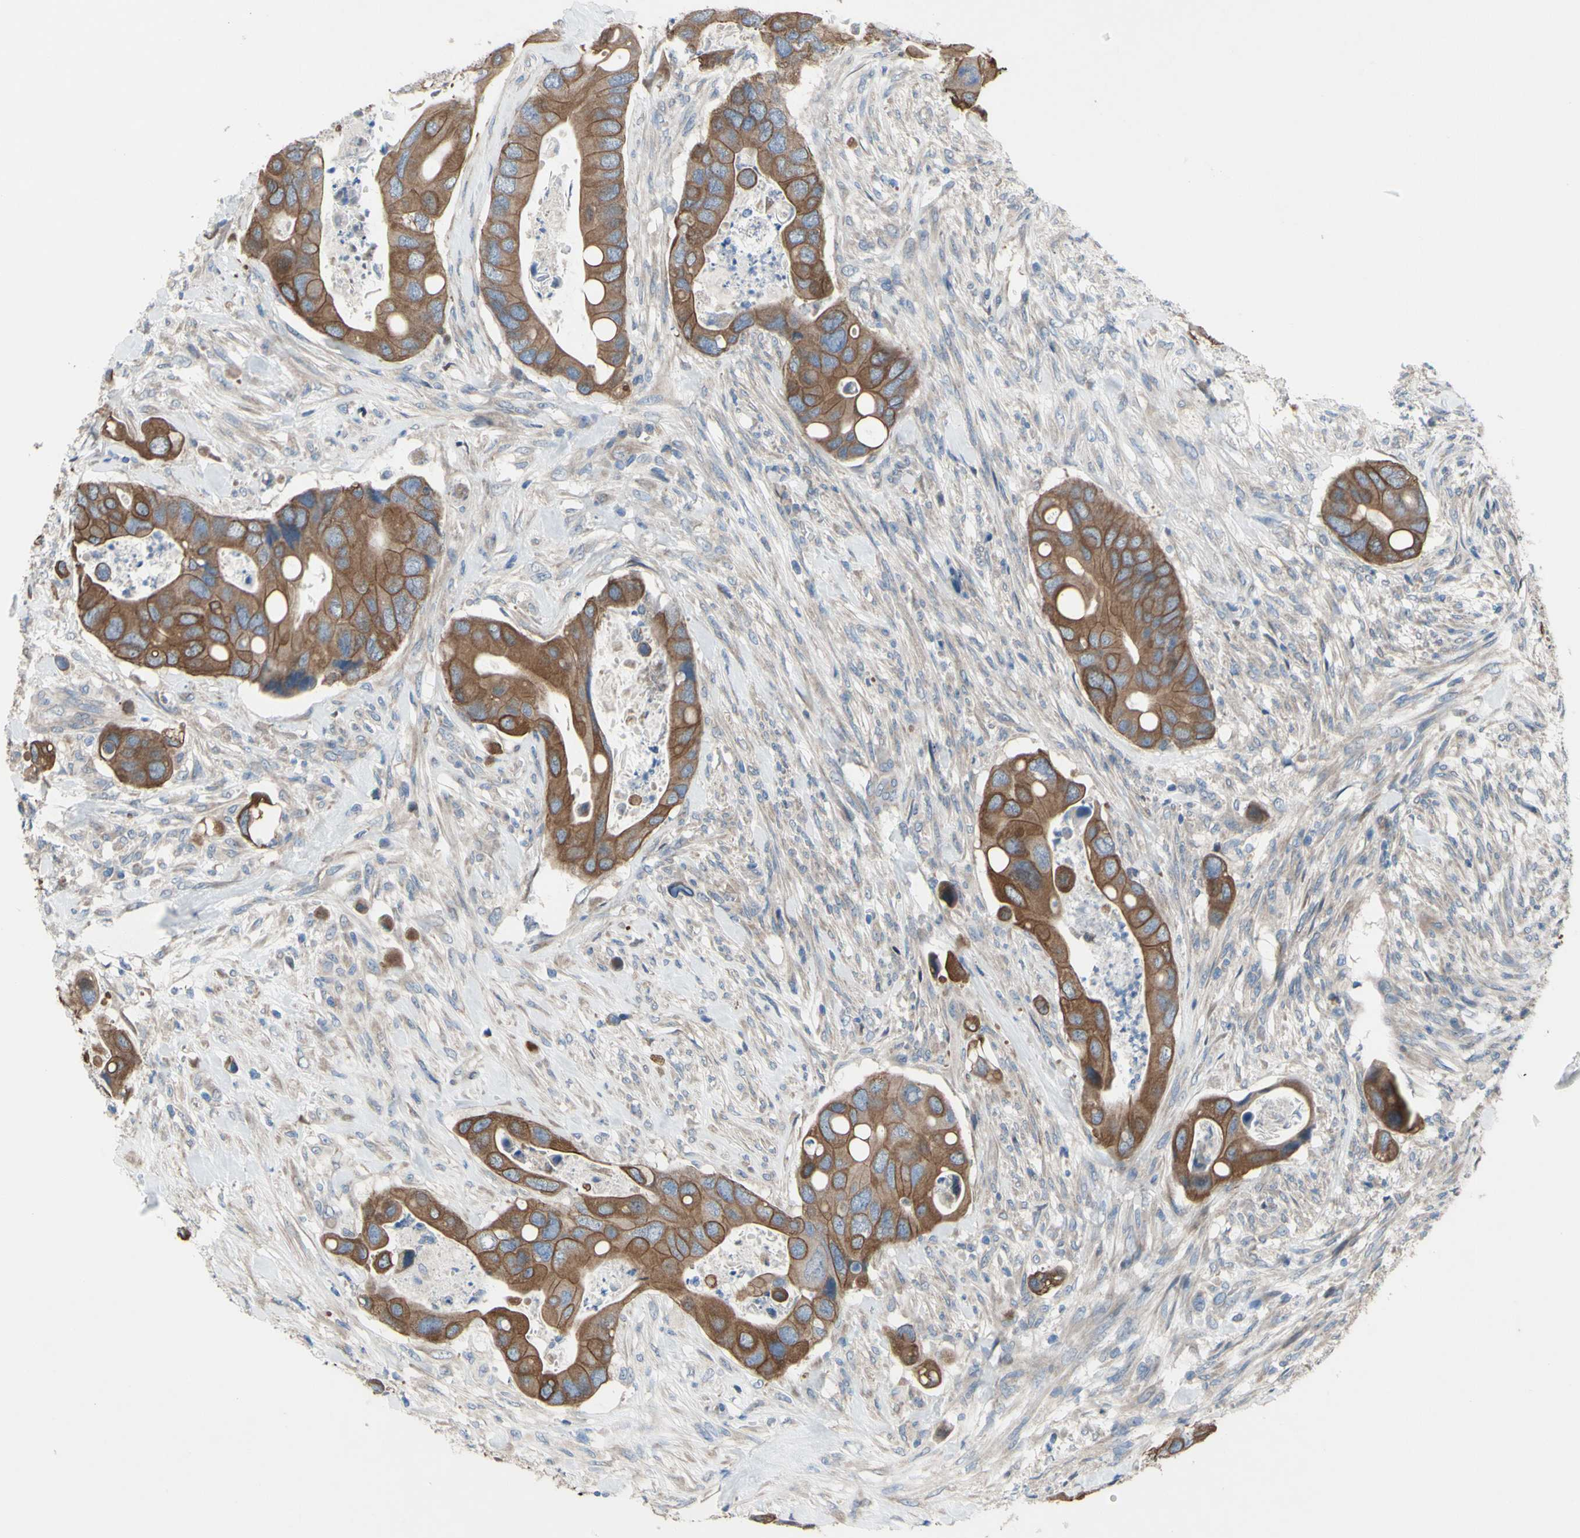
{"staining": {"intensity": "moderate", "quantity": ">75%", "location": "cytoplasmic/membranous"}, "tissue": "colorectal cancer", "cell_type": "Tumor cells", "image_type": "cancer", "snomed": [{"axis": "morphology", "description": "Adenocarcinoma, NOS"}, {"axis": "topography", "description": "Rectum"}], "caption": "This micrograph reveals colorectal cancer (adenocarcinoma) stained with IHC to label a protein in brown. The cytoplasmic/membranous of tumor cells show moderate positivity for the protein. Nuclei are counter-stained blue.", "gene": "GRAMD2B", "patient": {"sex": "female", "age": 57}}